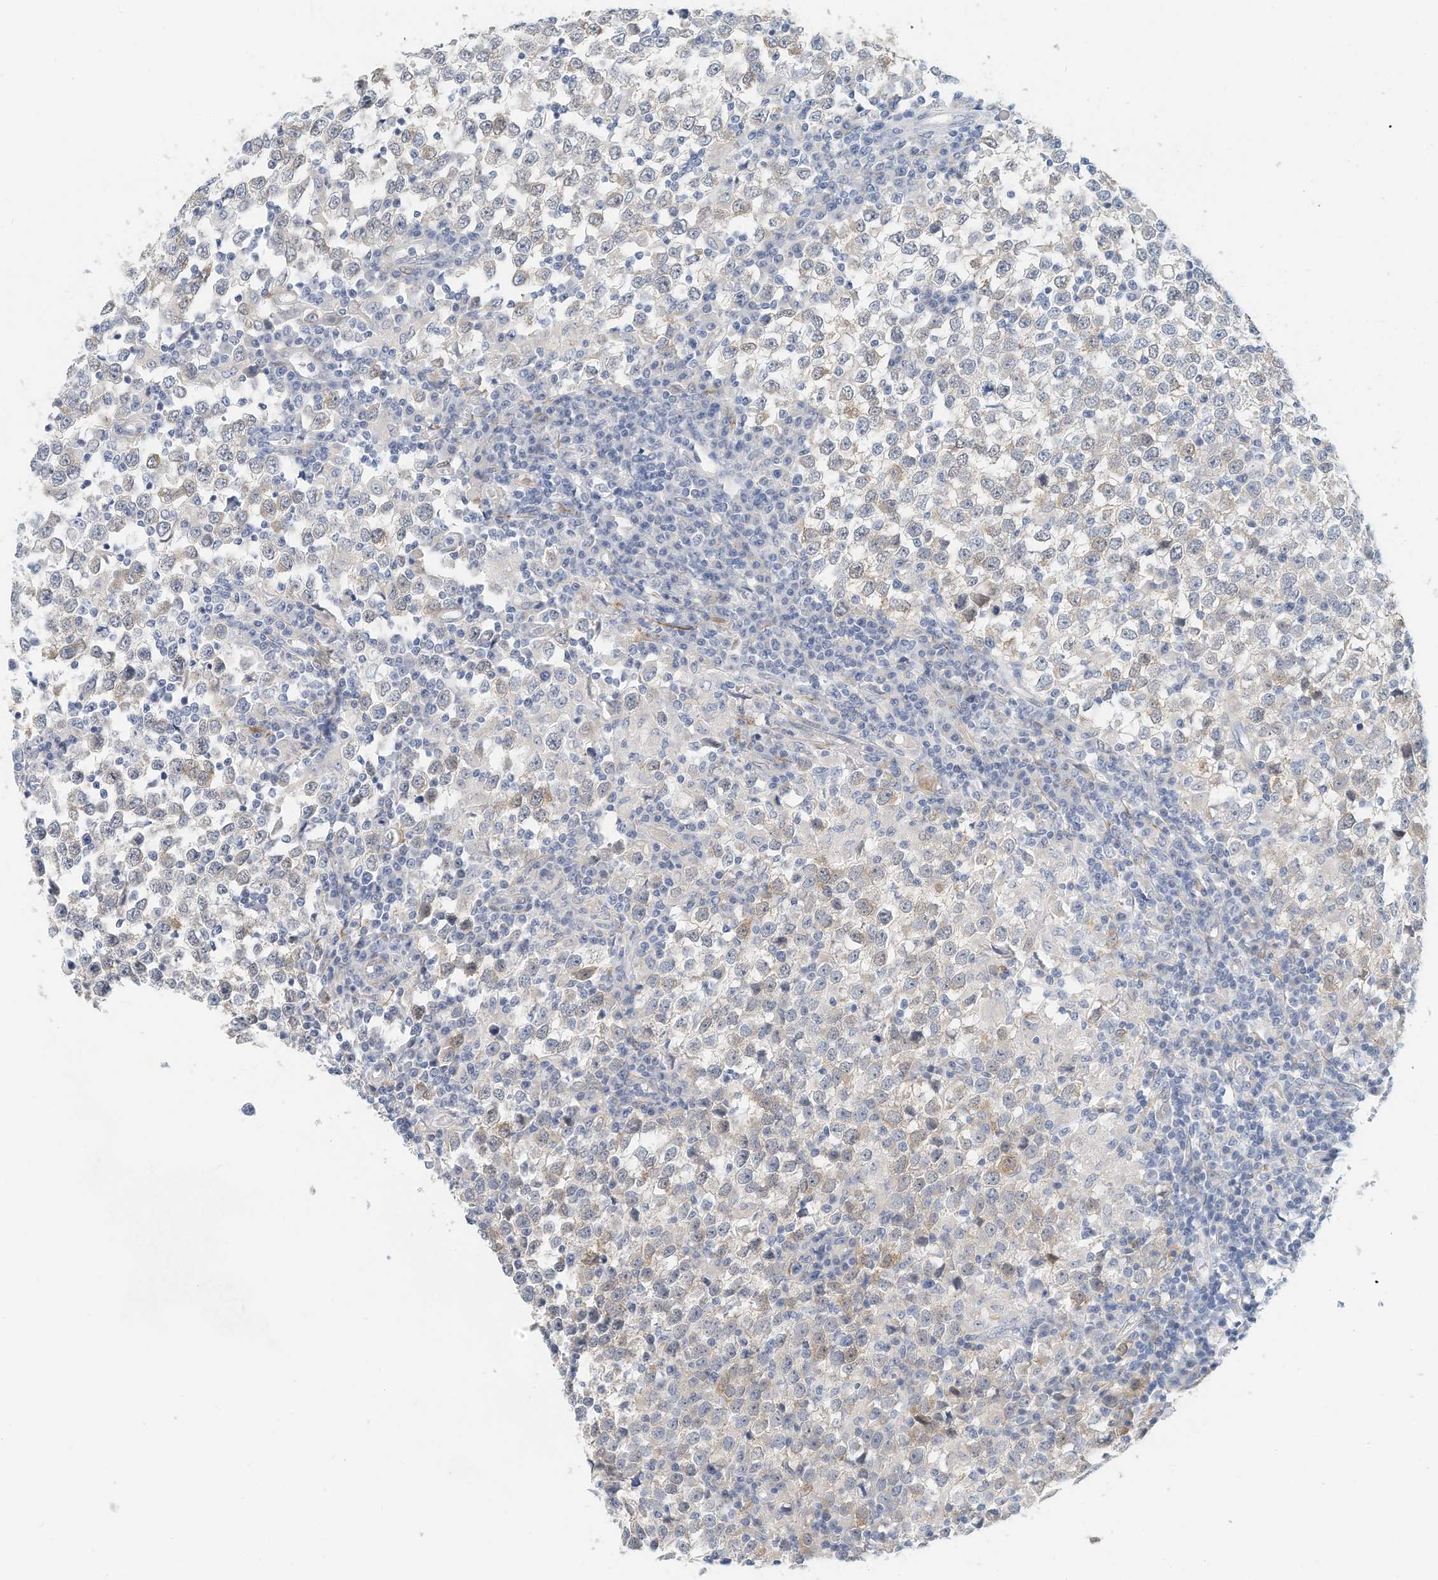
{"staining": {"intensity": "negative", "quantity": "none", "location": "none"}, "tissue": "testis cancer", "cell_type": "Tumor cells", "image_type": "cancer", "snomed": [{"axis": "morphology", "description": "Seminoma, NOS"}, {"axis": "topography", "description": "Testis"}], "caption": "A histopathology image of testis cancer stained for a protein shows no brown staining in tumor cells. Nuclei are stained in blue.", "gene": "ARHGAP28", "patient": {"sex": "male", "age": 65}}